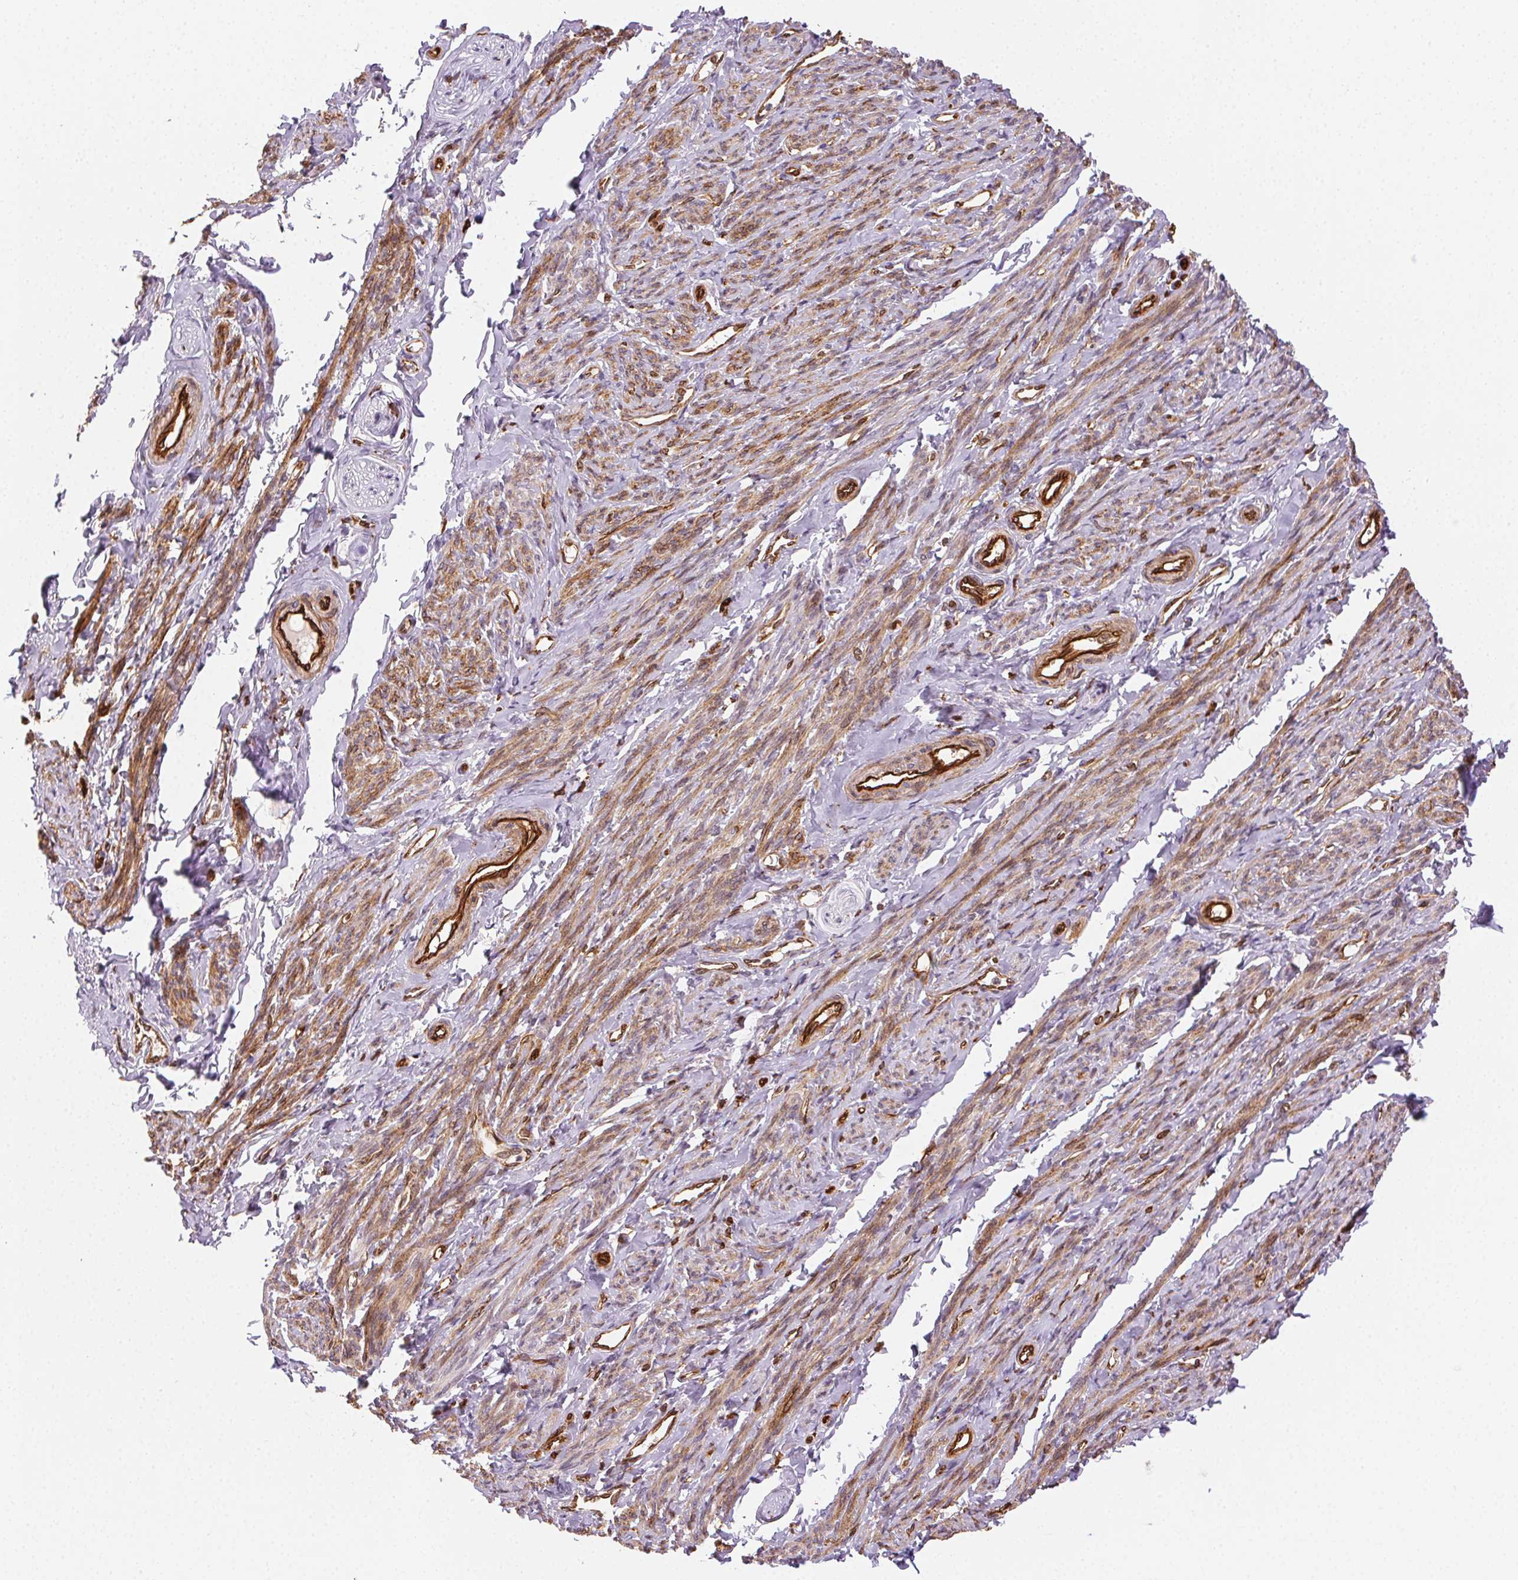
{"staining": {"intensity": "strong", "quantity": "25%-75%", "location": "cytoplasmic/membranous"}, "tissue": "smooth muscle", "cell_type": "Smooth muscle cells", "image_type": "normal", "snomed": [{"axis": "morphology", "description": "Normal tissue, NOS"}, {"axis": "topography", "description": "Smooth muscle"}], "caption": "Smooth muscle stained for a protein (brown) reveals strong cytoplasmic/membranous positive positivity in approximately 25%-75% of smooth muscle cells.", "gene": "RNASET2", "patient": {"sex": "female", "age": 65}}